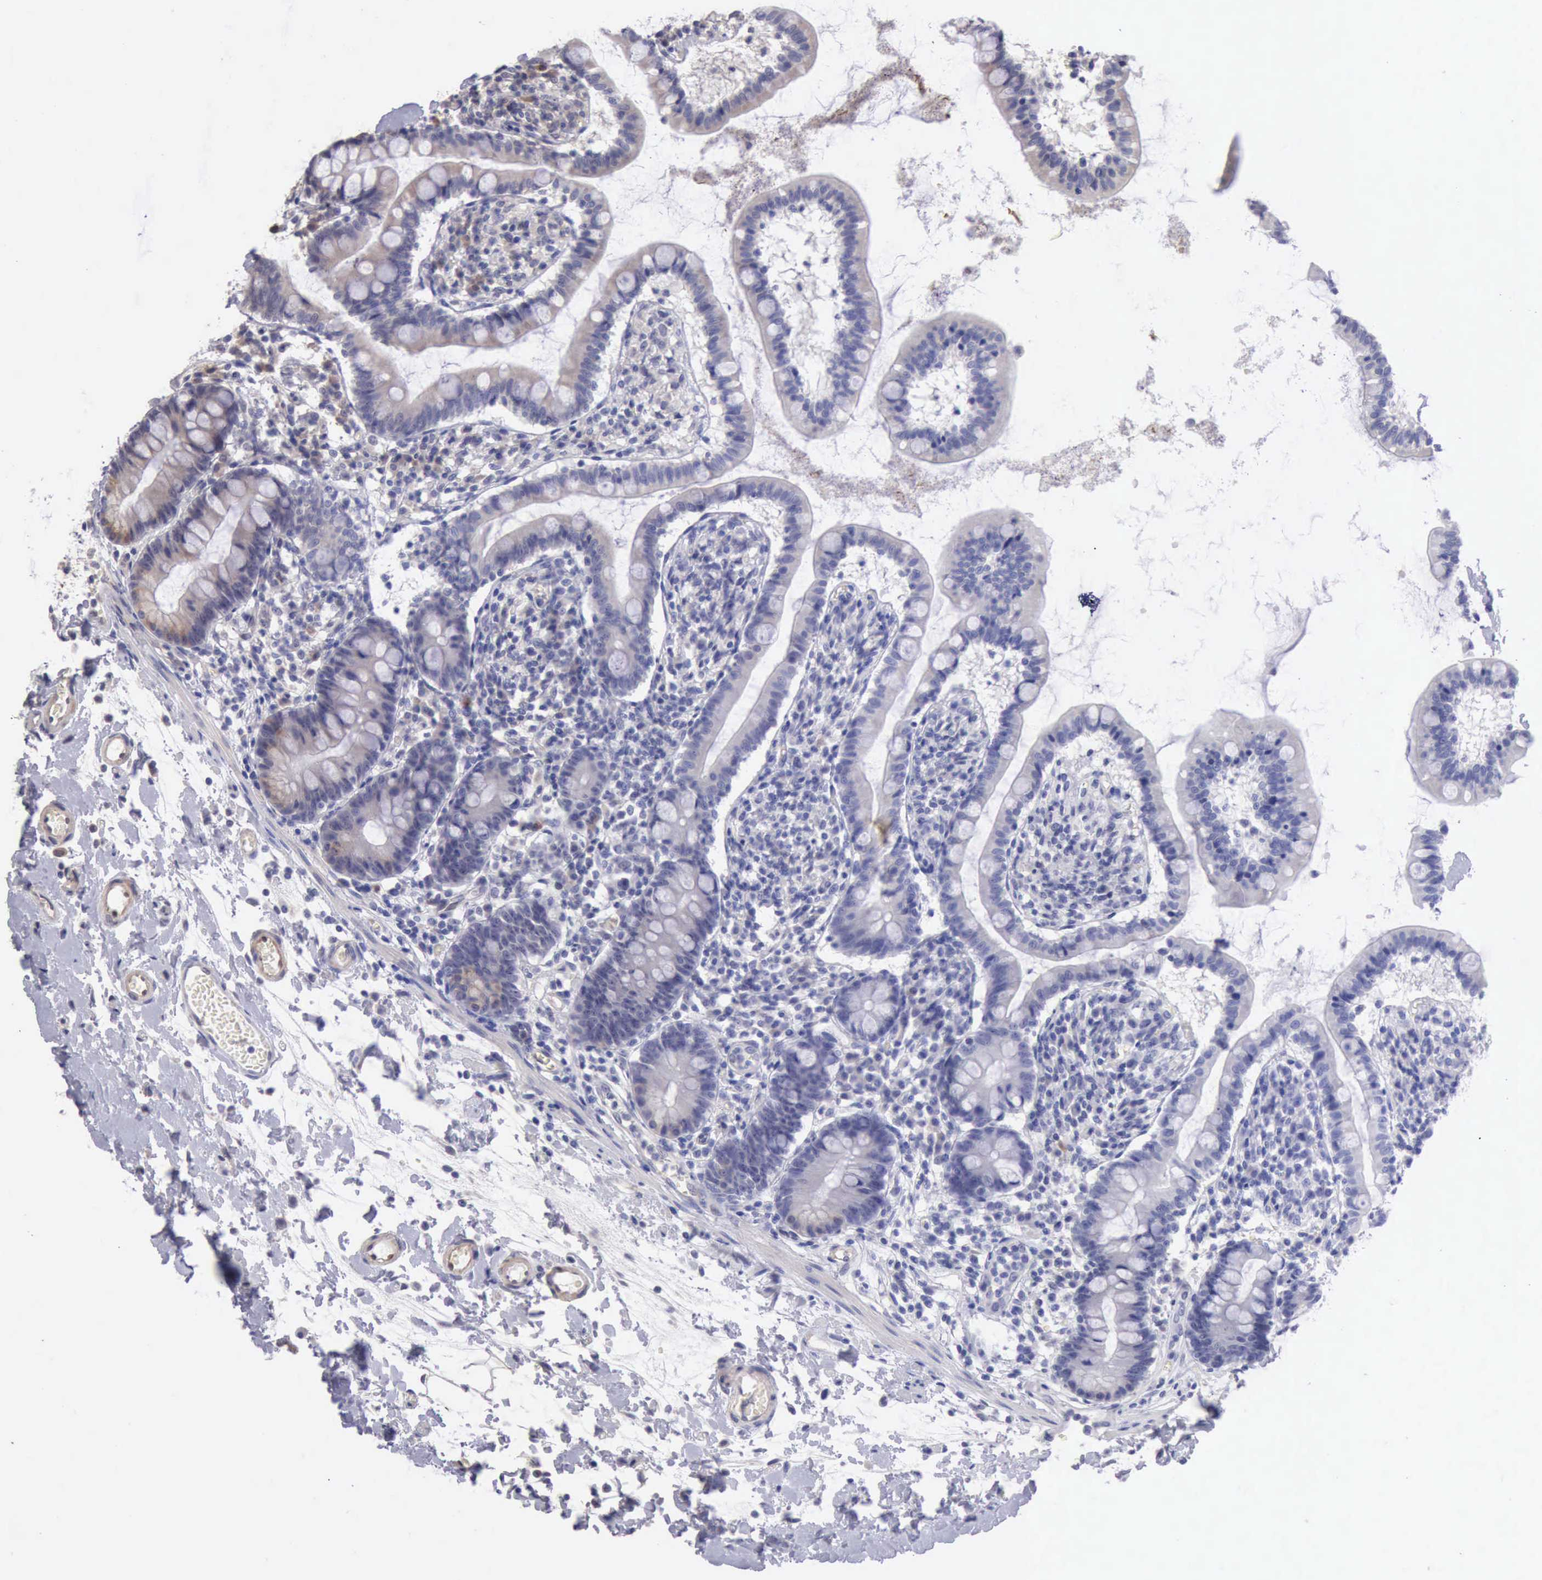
{"staining": {"intensity": "weak", "quantity": "<25%", "location": "cytoplasmic/membranous"}, "tissue": "small intestine", "cell_type": "Glandular cells", "image_type": "normal", "snomed": [{"axis": "morphology", "description": "Normal tissue, NOS"}, {"axis": "topography", "description": "Small intestine"}], "caption": "Immunohistochemical staining of unremarkable small intestine exhibits no significant positivity in glandular cells.", "gene": "DNAJB7", "patient": {"sex": "female", "age": 61}}